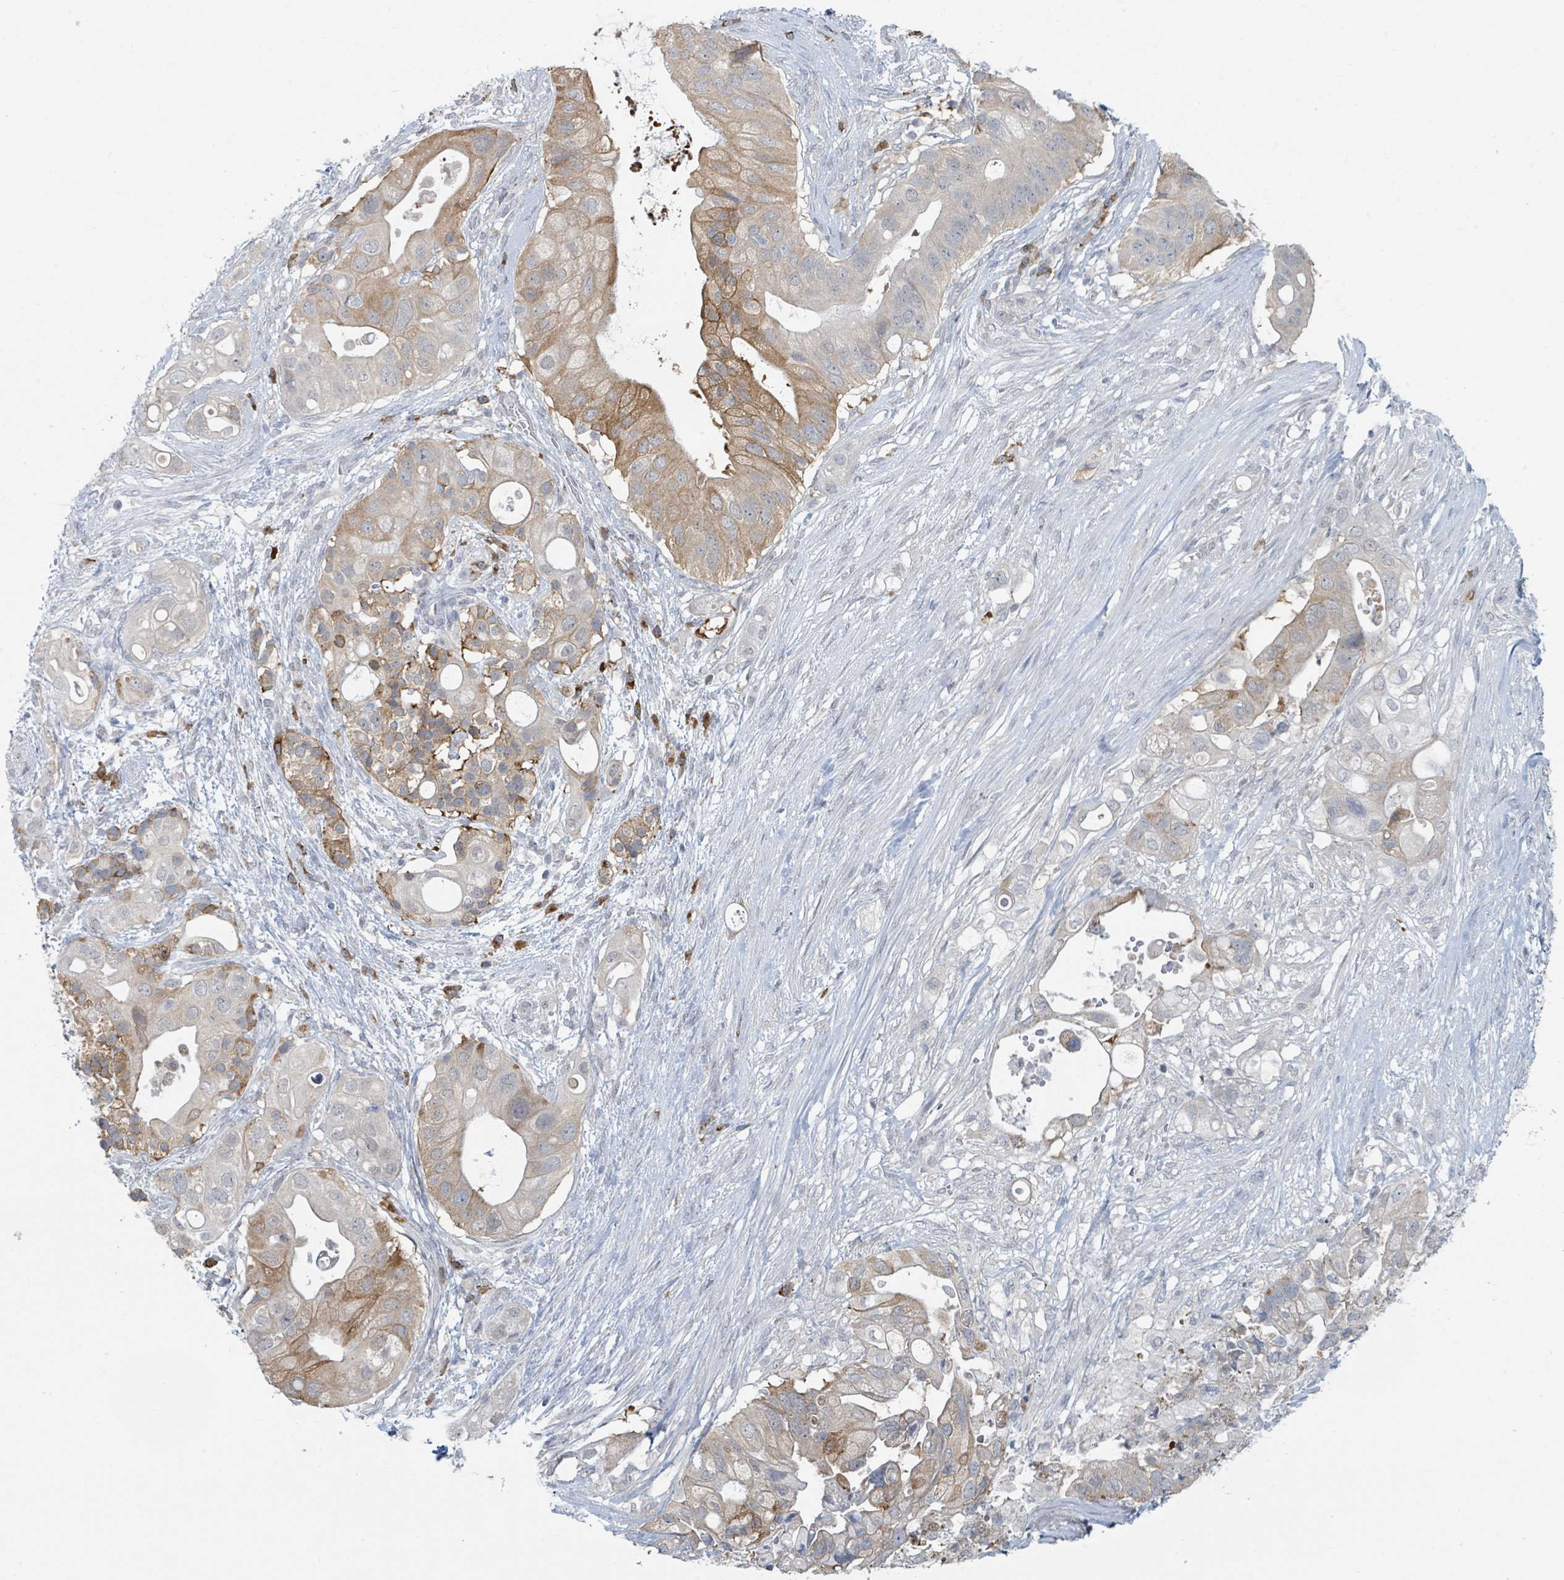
{"staining": {"intensity": "moderate", "quantity": "25%-75%", "location": "cytoplasmic/membranous"}, "tissue": "pancreatic cancer", "cell_type": "Tumor cells", "image_type": "cancer", "snomed": [{"axis": "morphology", "description": "Adenocarcinoma, NOS"}, {"axis": "topography", "description": "Pancreas"}], "caption": "High-magnification brightfield microscopy of pancreatic cancer stained with DAB (brown) and counterstained with hematoxylin (blue). tumor cells exhibit moderate cytoplasmic/membranous expression is present in about25%-75% of cells.", "gene": "ANKRD55", "patient": {"sex": "female", "age": 72}}